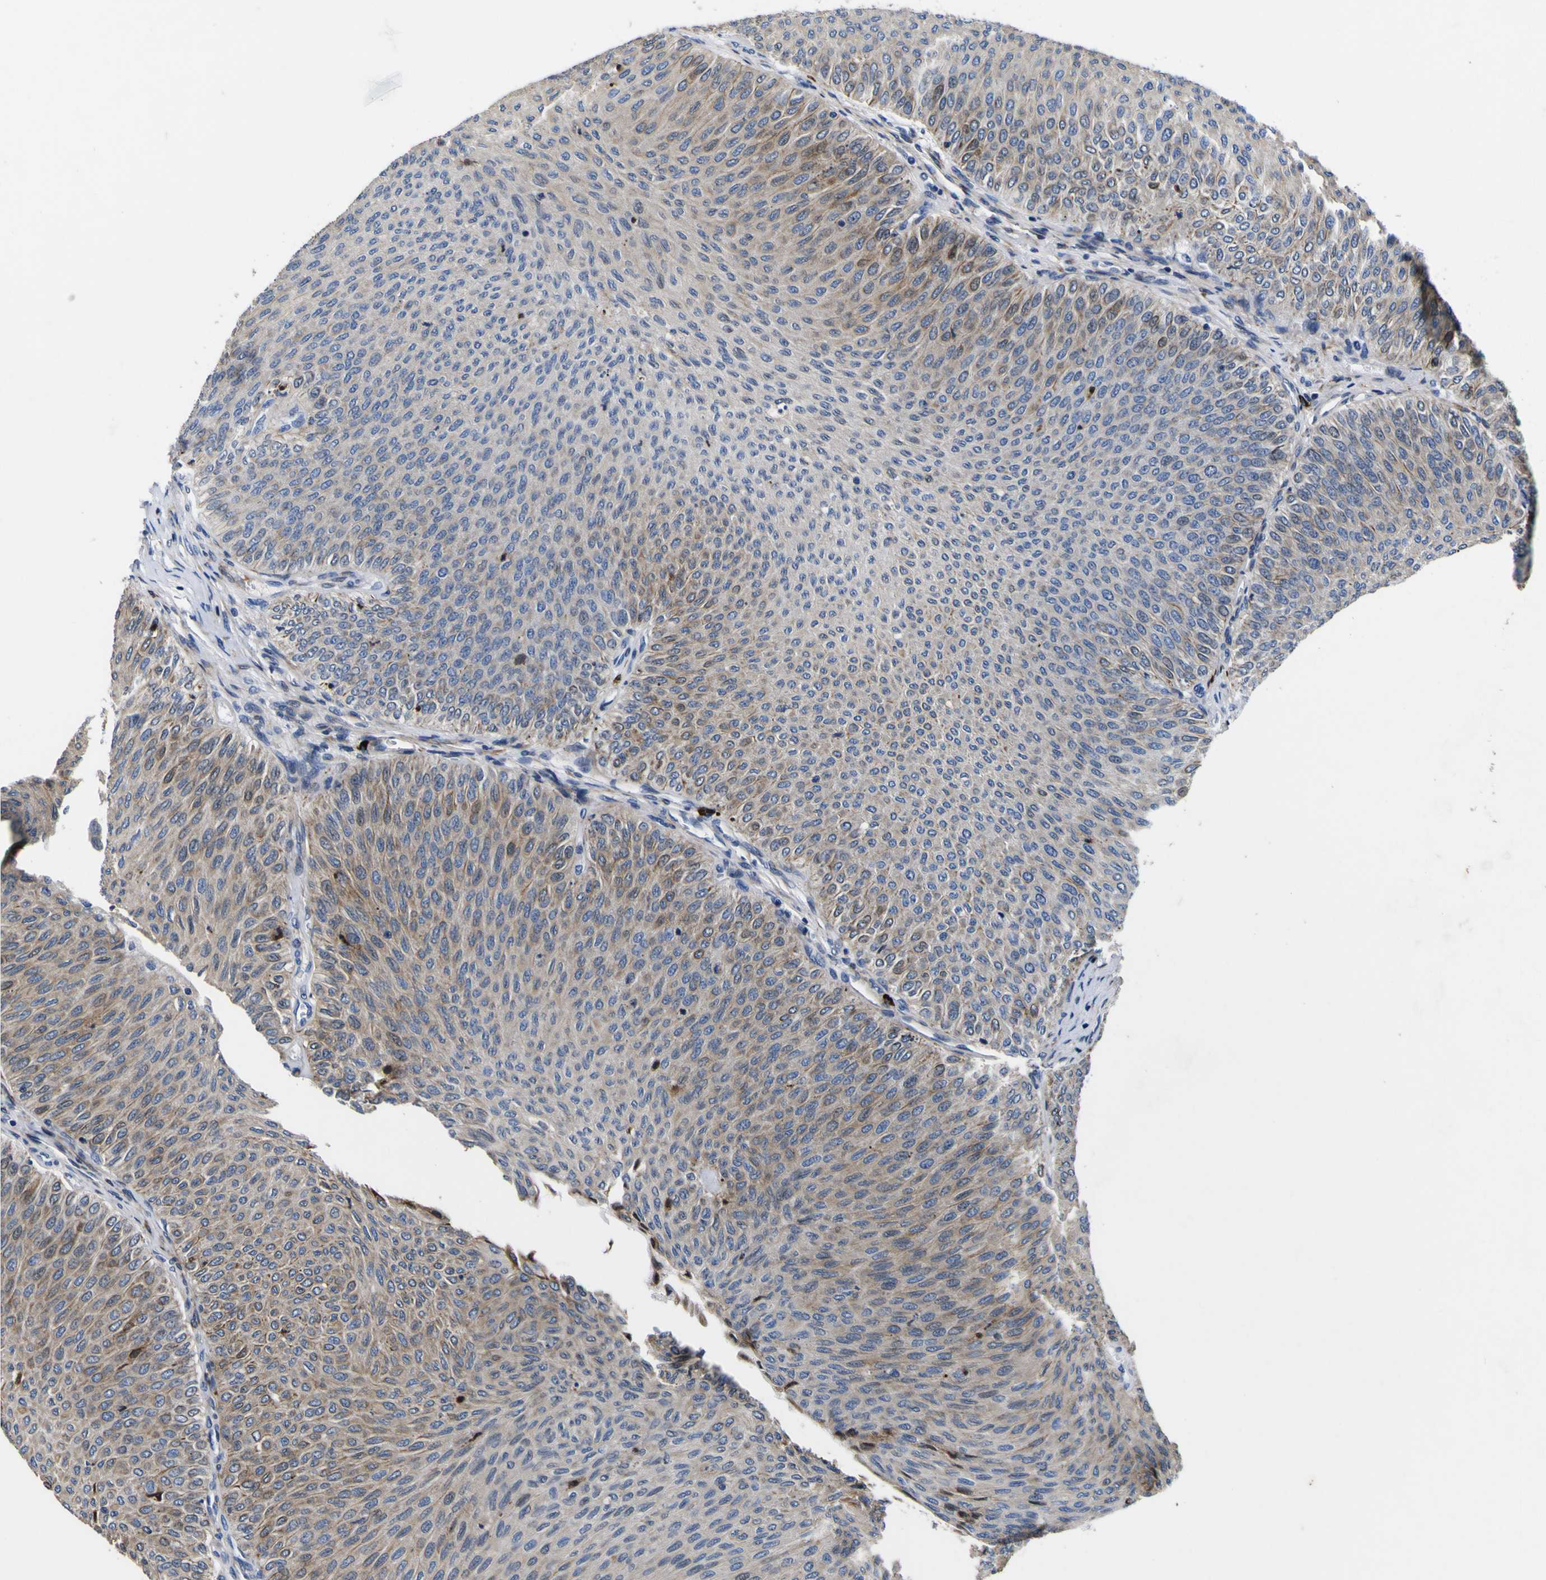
{"staining": {"intensity": "moderate", "quantity": "25%-75%", "location": "cytoplasmic/membranous"}, "tissue": "urothelial cancer", "cell_type": "Tumor cells", "image_type": "cancer", "snomed": [{"axis": "morphology", "description": "Urothelial carcinoma, Low grade"}, {"axis": "topography", "description": "Urinary bladder"}], "caption": "An image of low-grade urothelial carcinoma stained for a protein shows moderate cytoplasmic/membranous brown staining in tumor cells.", "gene": "SCD", "patient": {"sex": "male", "age": 78}}